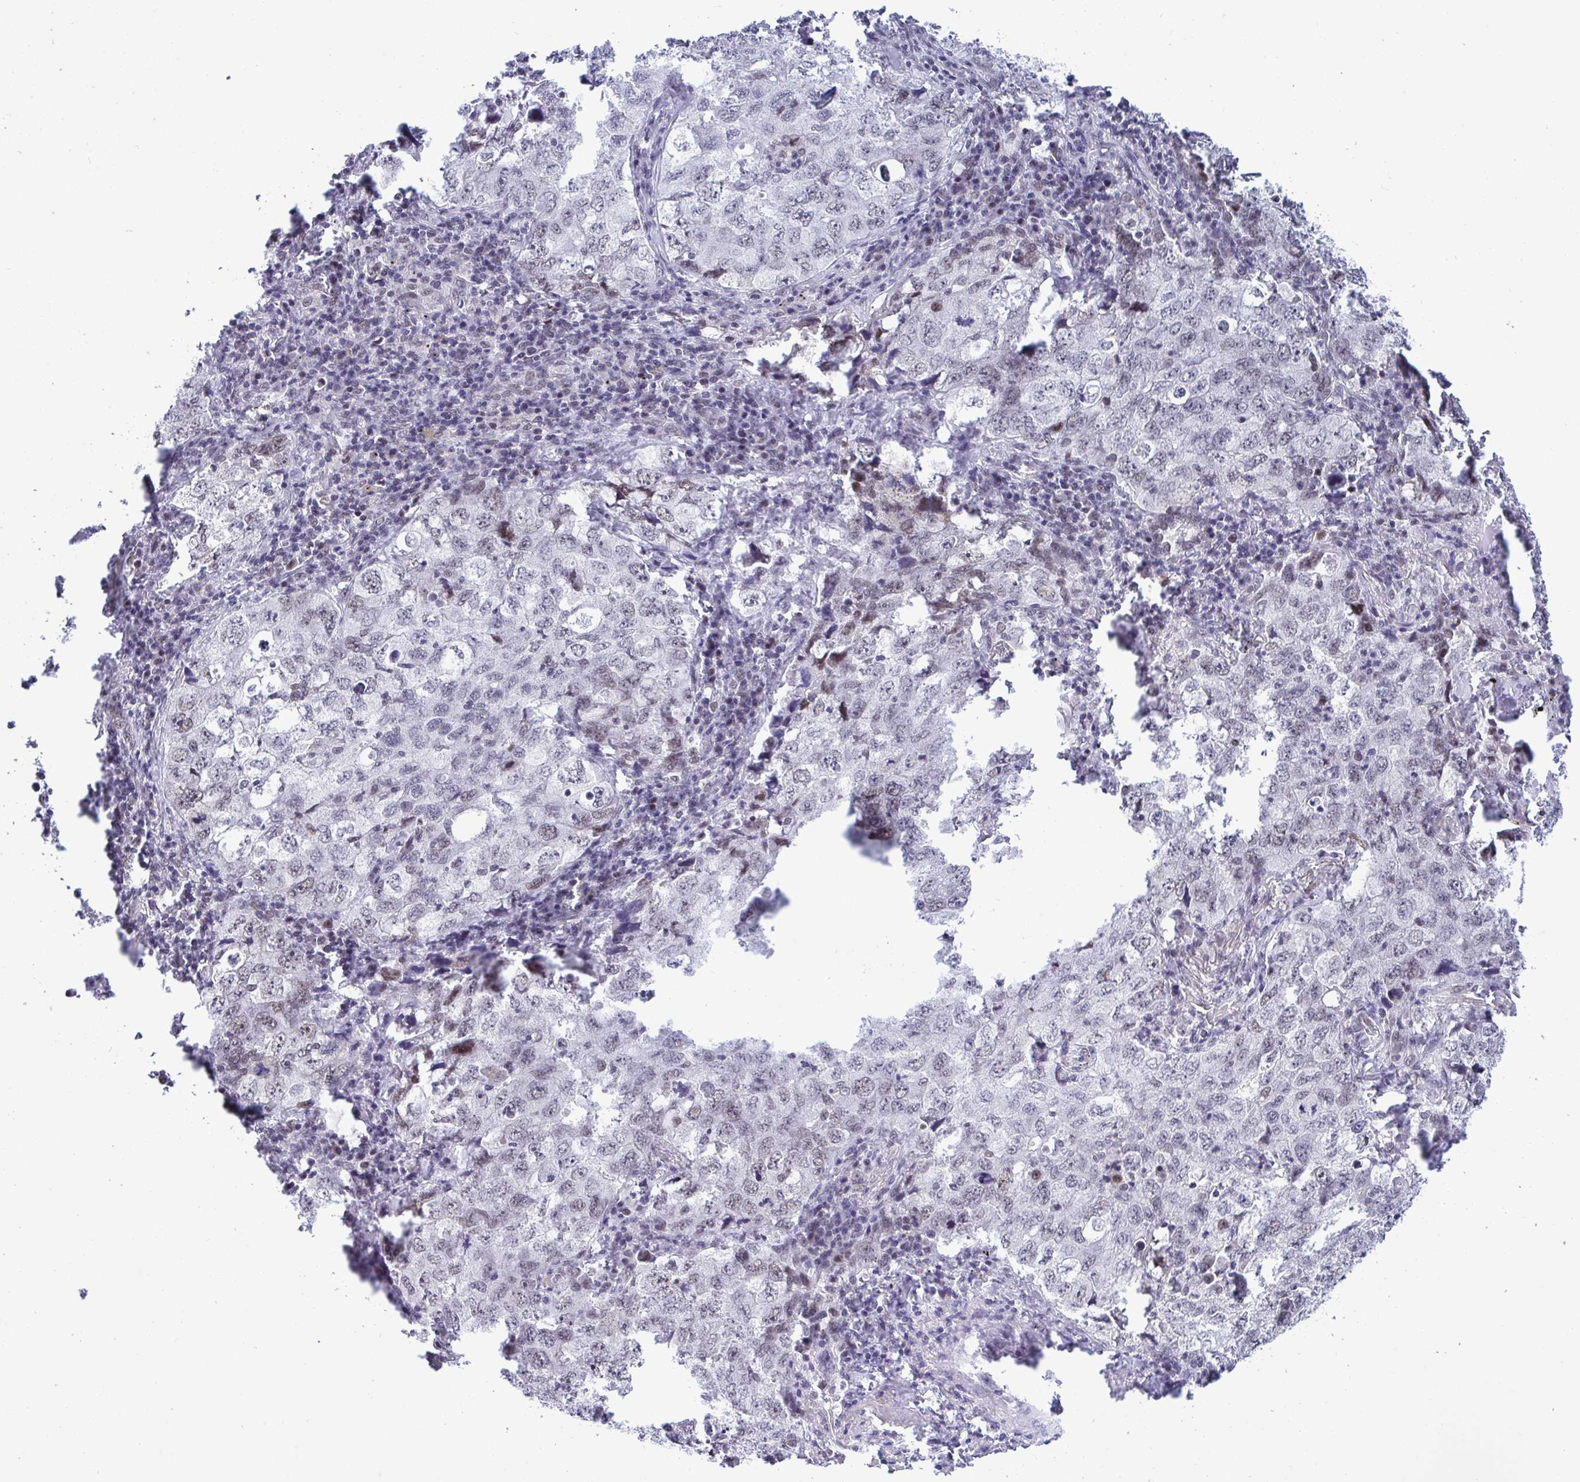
{"staining": {"intensity": "weak", "quantity": "25%-75%", "location": "nuclear"}, "tissue": "lung cancer", "cell_type": "Tumor cells", "image_type": "cancer", "snomed": [{"axis": "morphology", "description": "Adenocarcinoma, NOS"}, {"axis": "topography", "description": "Lung"}], "caption": "High-magnification brightfield microscopy of adenocarcinoma (lung) stained with DAB (3,3'-diaminobenzidine) (brown) and counterstained with hematoxylin (blue). tumor cells exhibit weak nuclear expression is identified in approximately25%-75% of cells.", "gene": "WBP11", "patient": {"sex": "female", "age": 57}}